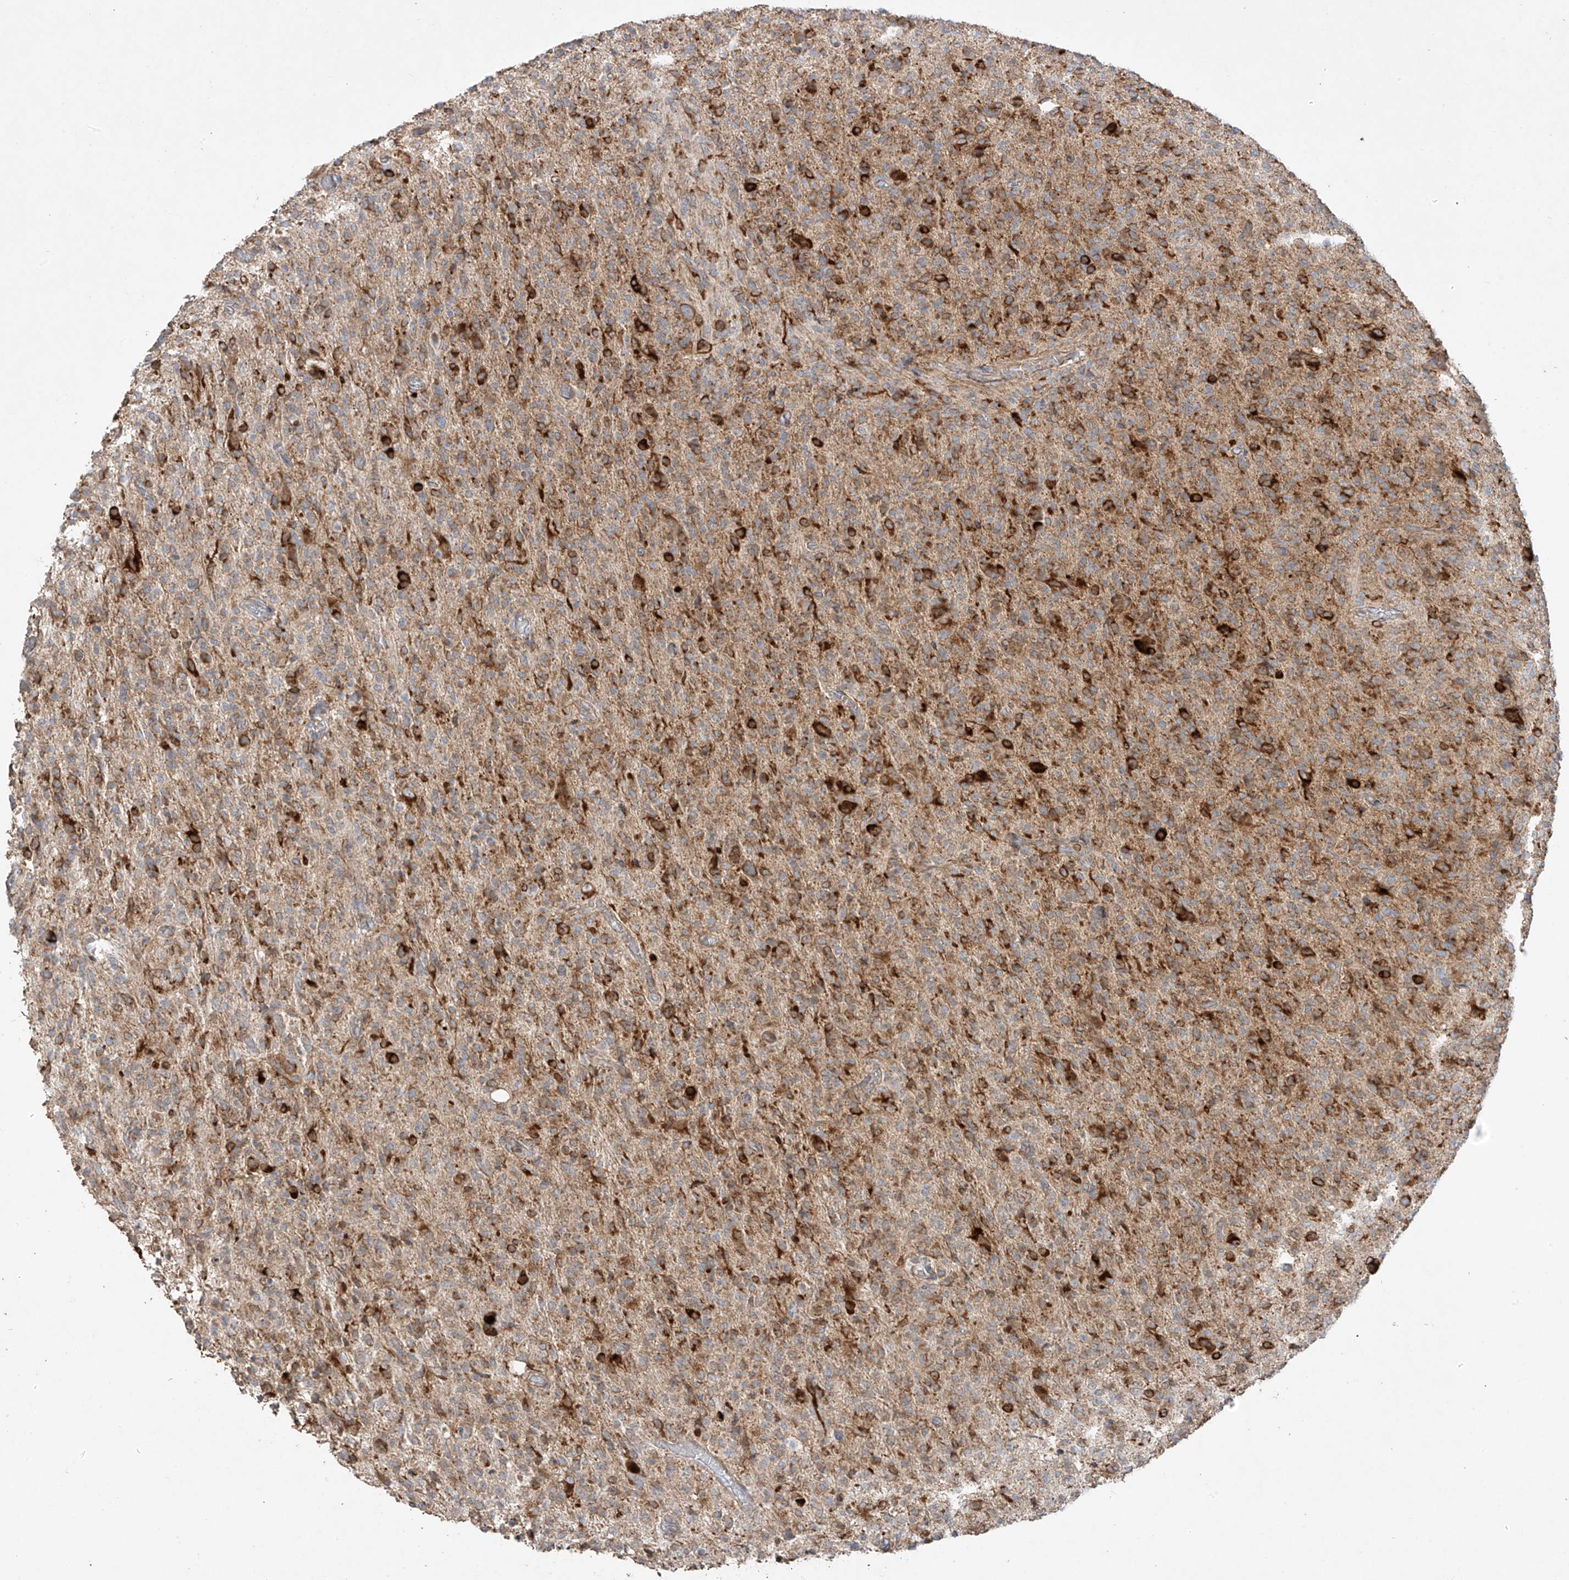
{"staining": {"intensity": "moderate", "quantity": "25%-75%", "location": "cytoplasmic/membranous"}, "tissue": "glioma", "cell_type": "Tumor cells", "image_type": "cancer", "snomed": [{"axis": "morphology", "description": "Glioma, malignant, High grade"}, {"axis": "topography", "description": "Brain"}], "caption": "An immunohistochemistry (IHC) micrograph of tumor tissue is shown. Protein staining in brown highlights moderate cytoplasmic/membranous positivity in malignant high-grade glioma within tumor cells.", "gene": "COLGALT2", "patient": {"sex": "female", "age": 57}}